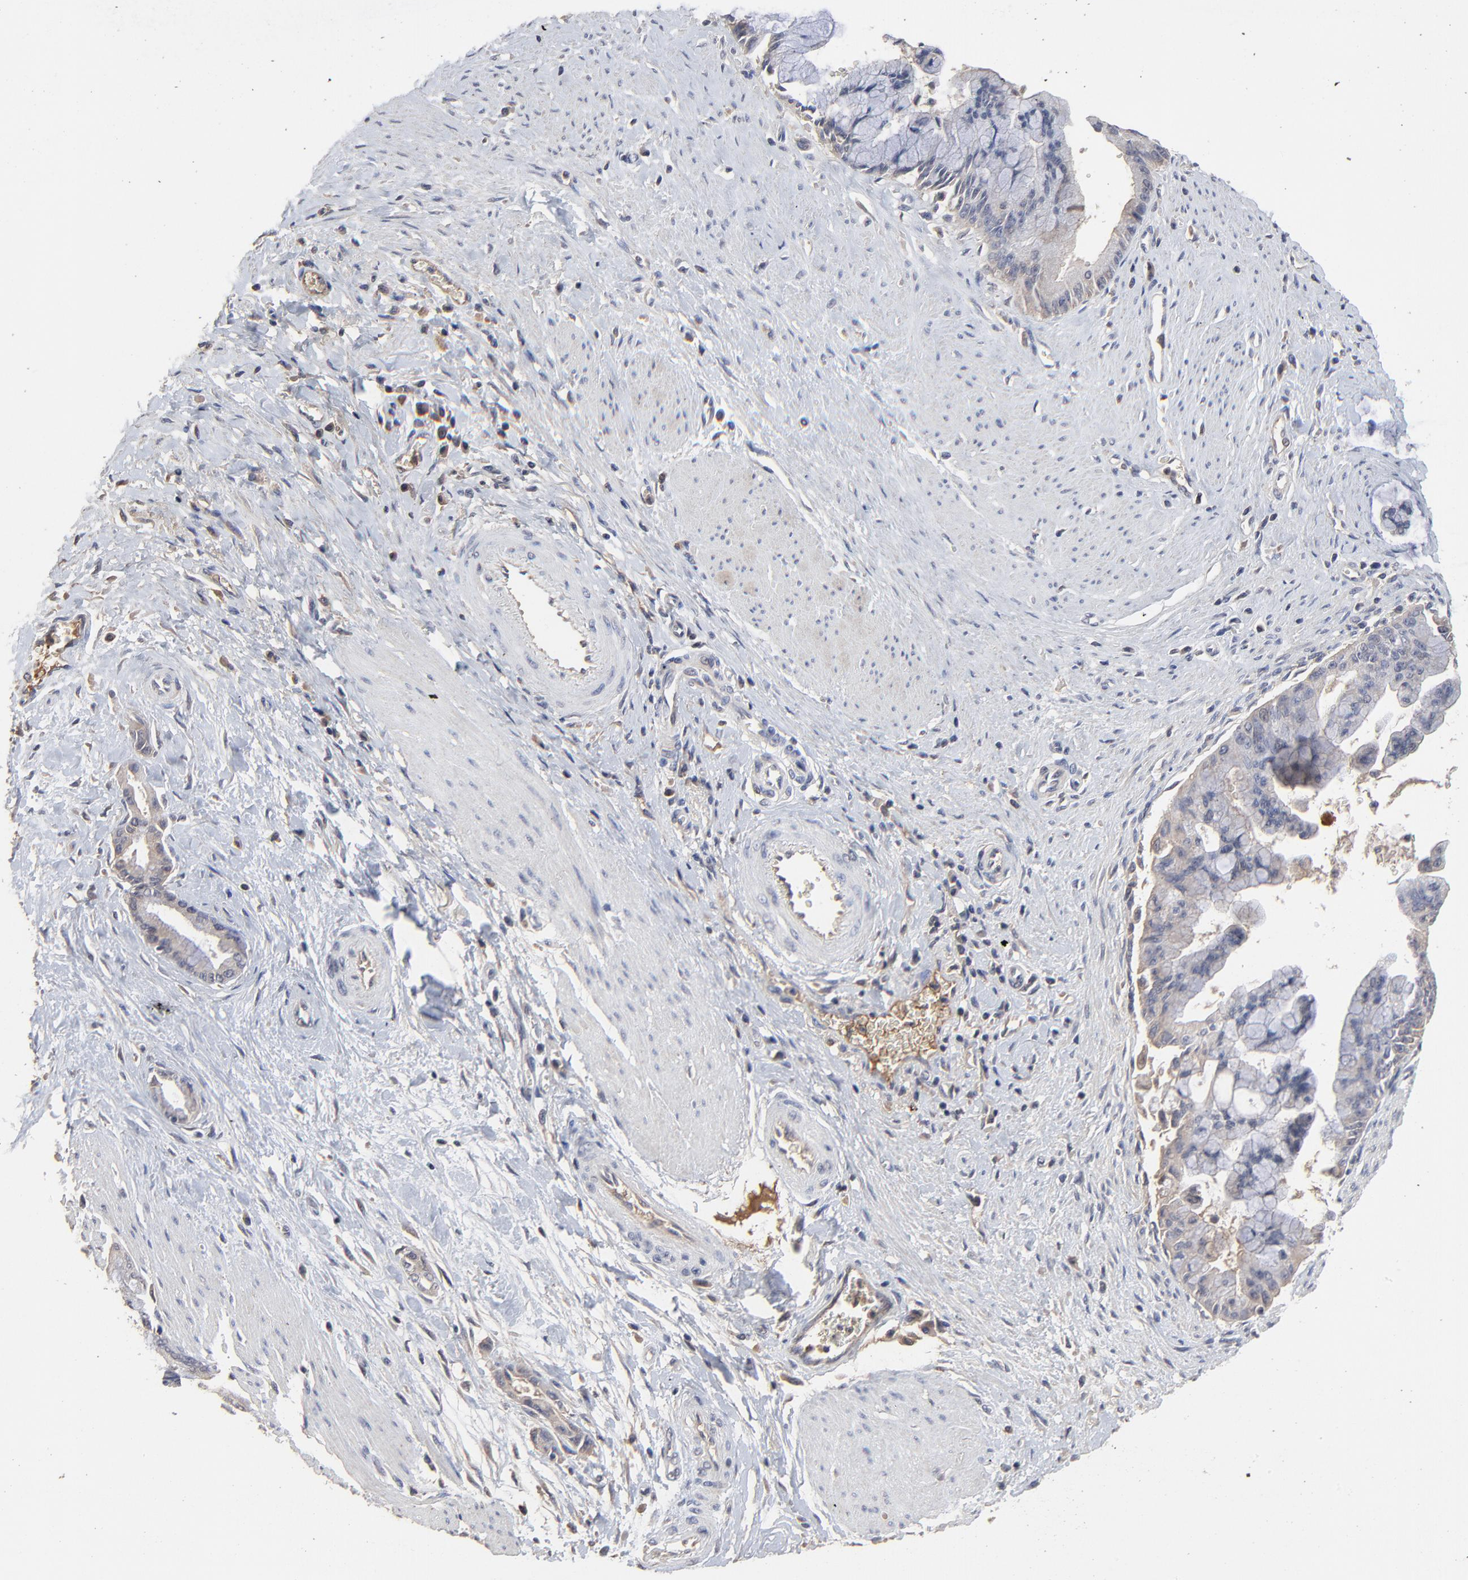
{"staining": {"intensity": "weak", "quantity": "<25%", "location": "cytoplasmic/membranous"}, "tissue": "pancreatic cancer", "cell_type": "Tumor cells", "image_type": "cancer", "snomed": [{"axis": "morphology", "description": "Adenocarcinoma, NOS"}, {"axis": "topography", "description": "Pancreas"}], "caption": "Tumor cells are negative for brown protein staining in pancreatic adenocarcinoma.", "gene": "VPREB3", "patient": {"sex": "male", "age": 59}}